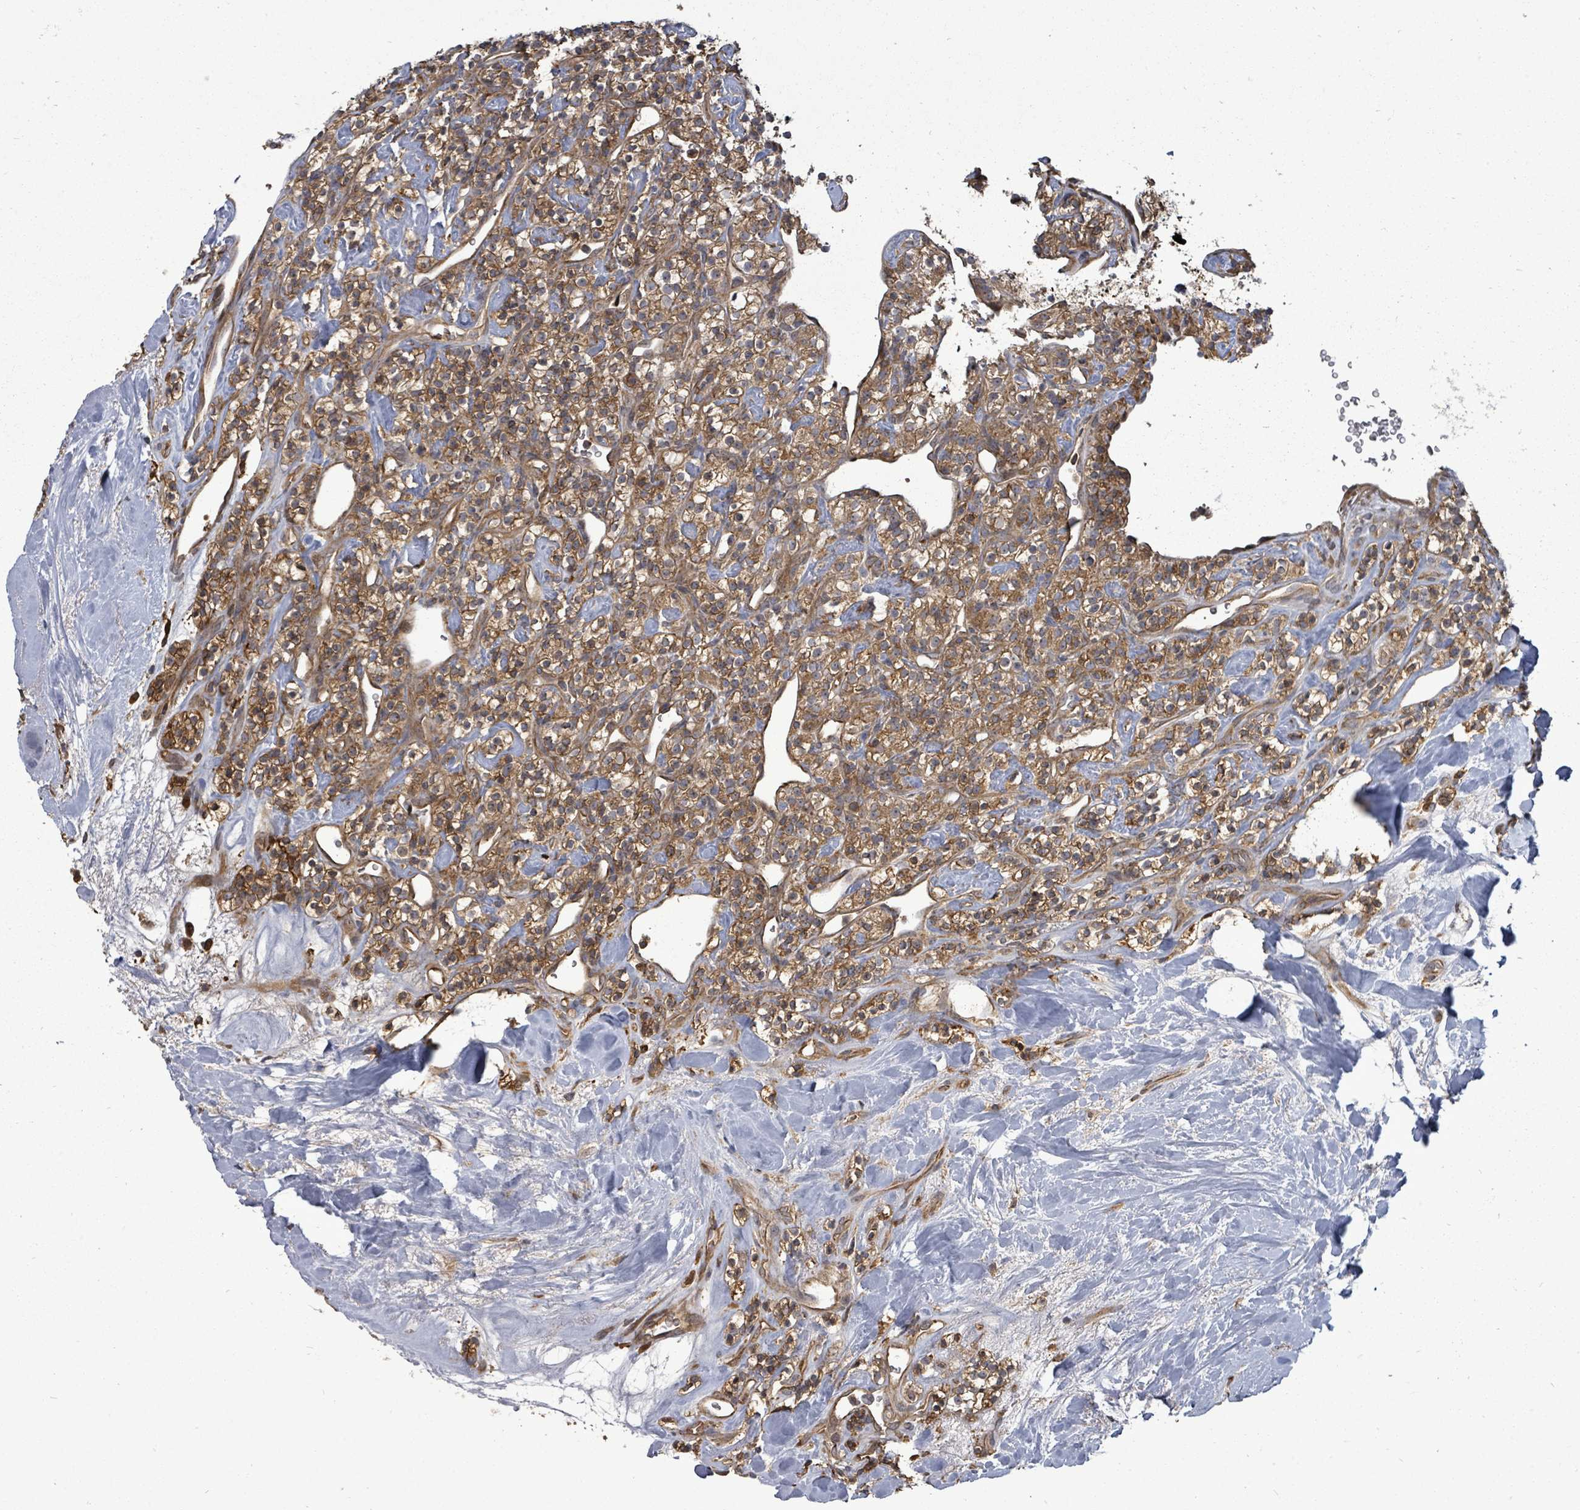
{"staining": {"intensity": "moderate", "quantity": ">75%", "location": "cytoplasmic/membranous"}, "tissue": "renal cancer", "cell_type": "Tumor cells", "image_type": "cancer", "snomed": [{"axis": "morphology", "description": "Adenocarcinoma, NOS"}, {"axis": "topography", "description": "Kidney"}], "caption": "Renal cancer stained with a brown dye exhibits moderate cytoplasmic/membranous positive positivity in about >75% of tumor cells.", "gene": "EIF3C", "patient": {"sex": "male", "age": 77}}